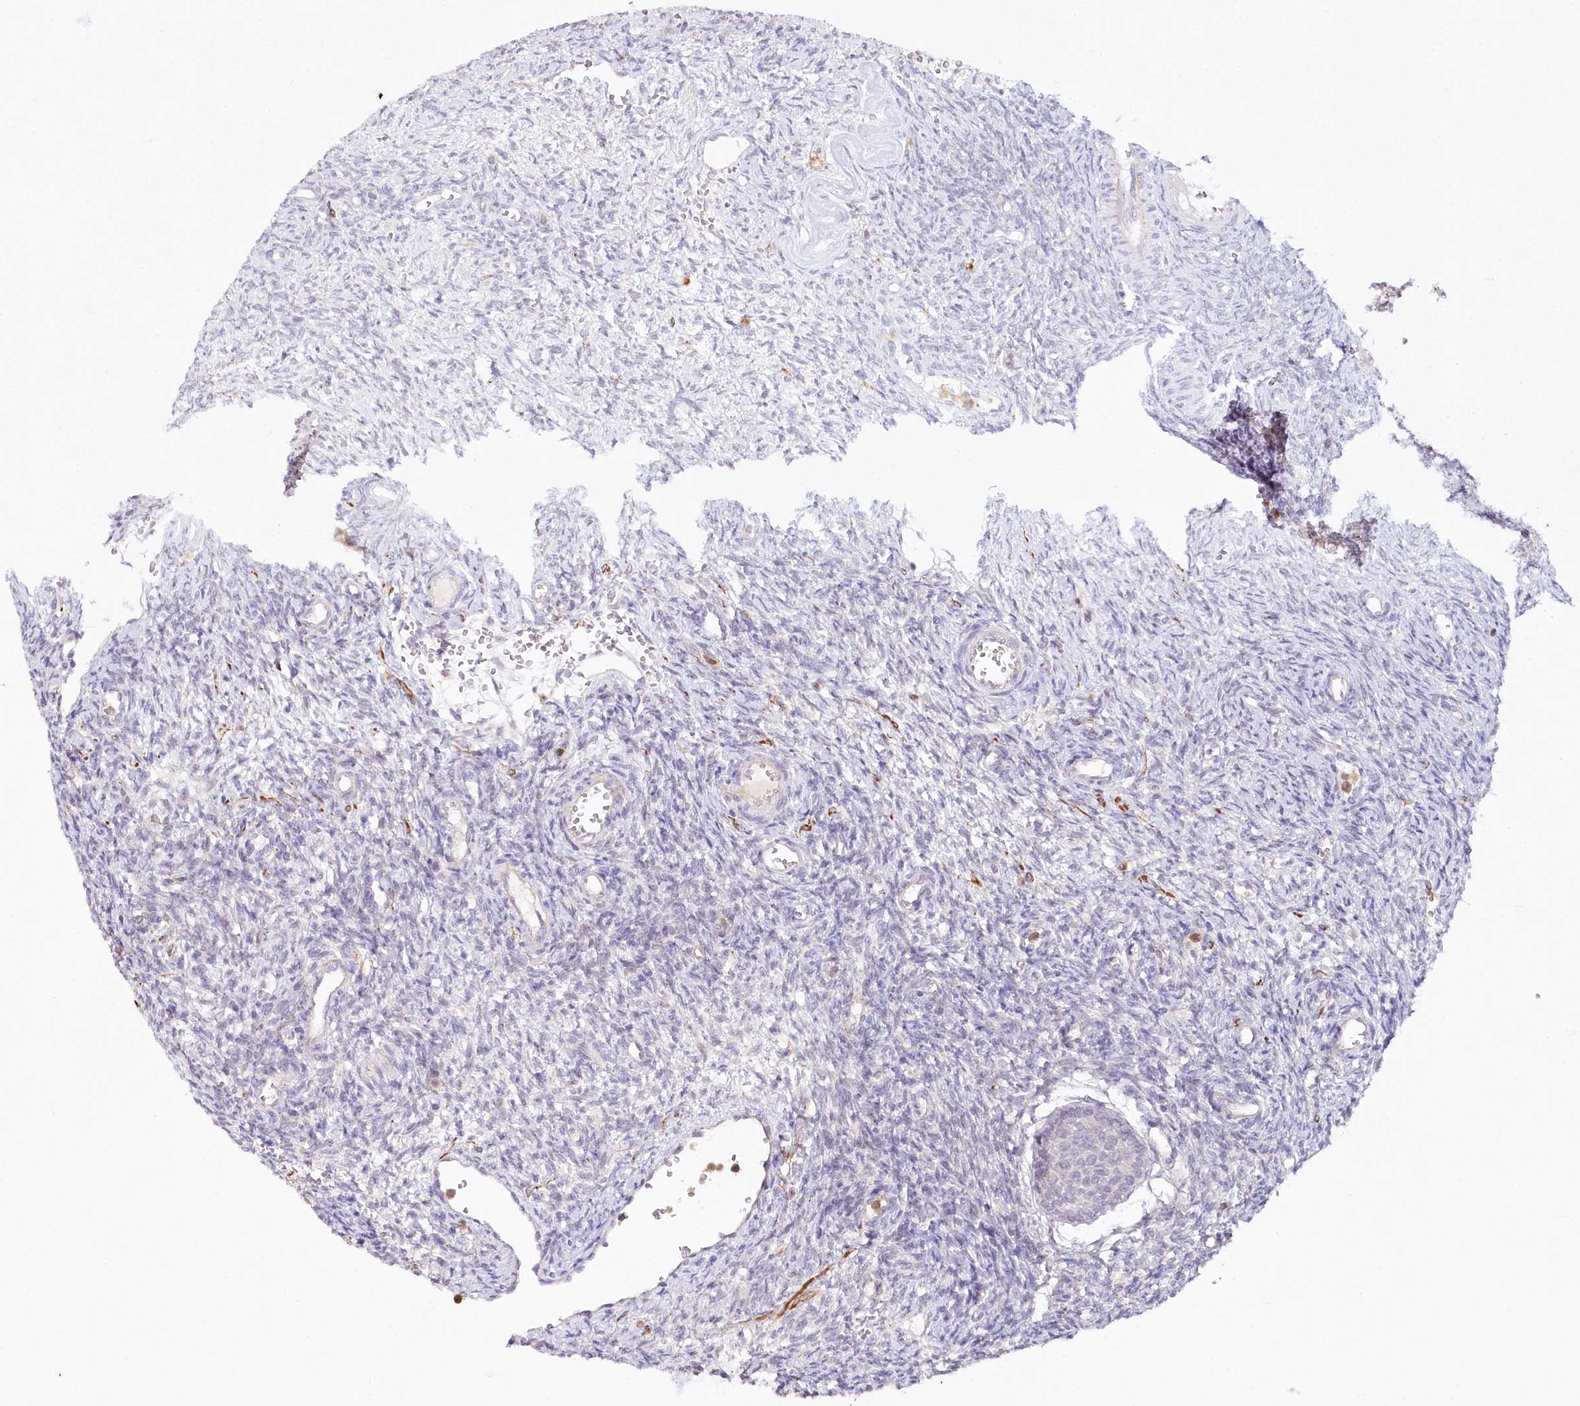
{"staining": {"intensity": "negative", "quantity": "none", "location": "none"}, "tissue": "ovary", "cell_type": "Ovarian stroma cells", "image_type": "normal", "snomed": [{"axis": "morphology", "description": "Normal tissue, NOS"}, {"axis": "topography", "description": "Ovary"}], "caption": "Immunohistochemical staining of benign ovary displays no significant expression in ovarian stroma cells.", "gene": "ALDH3B1", "patient": {"sex": "female", "age": 39}}